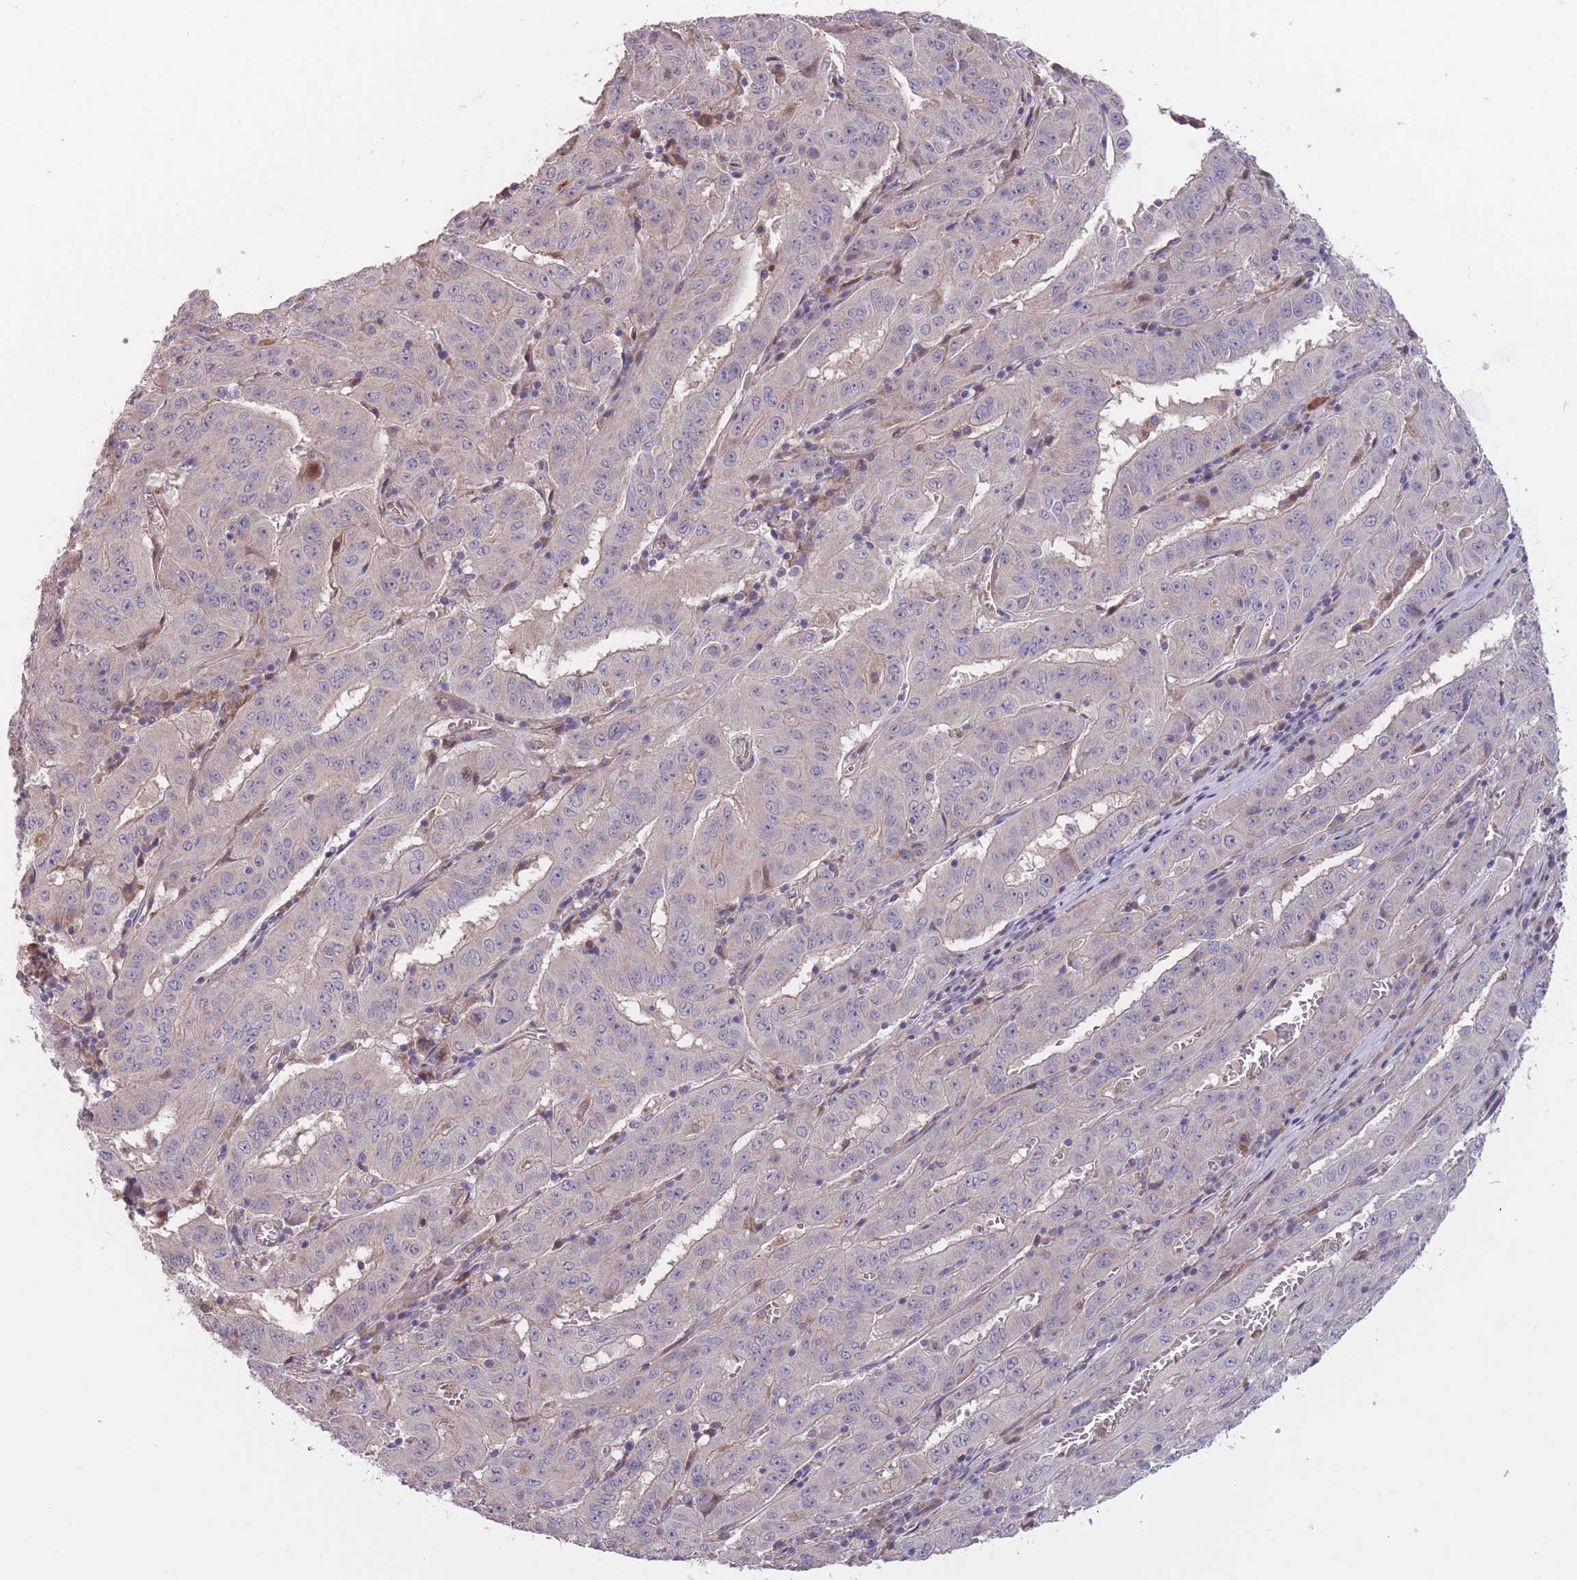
{"staining": {"intensity": "weak", "quantity": "<25%", "location": "cytoplasmic/membranous"}, "tissue": "pancreatic cancer", "cell_type": "Tumor cells", "image_type": "cancer", "snomed": [{"axis": "morphology", "description": "Adenocarcinoma, NOS"}, {"axis": "topography", "description": "Pancreas"}], "caption": "The immunohistochemistry image has no significant staining in tumor cells of adenocarcinoma (pancreatic) tissue.", "gene": "ITPKC", "patient": {"sex": "male", "age": 63}}